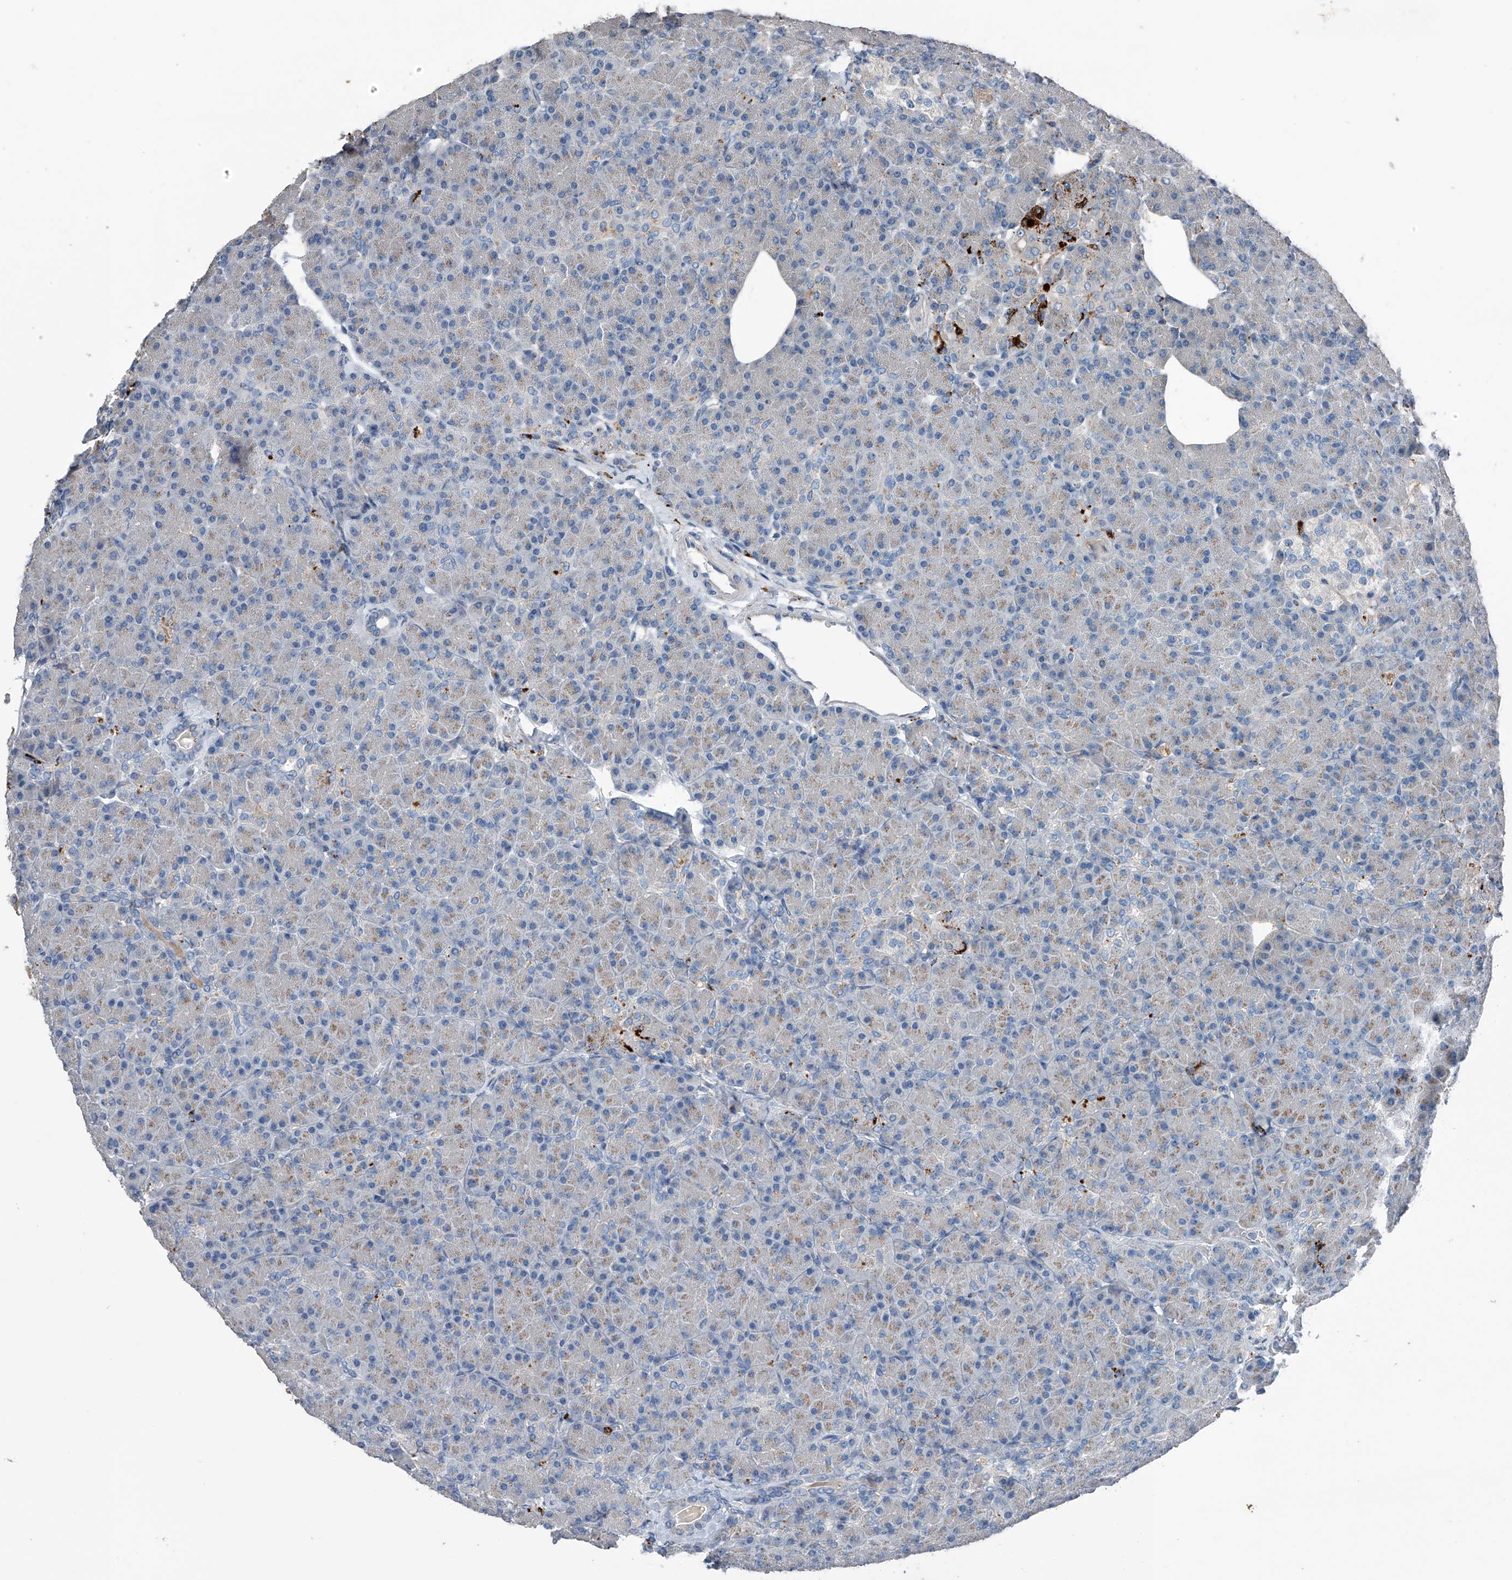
{"staining": {"intensity": "weak", "quantity": "25%-75%", "location": "cytoplasmic/membranous"}, "tissue": "pancreas", "cell_type": "Exocrine glandular cells", "image_type": "normal", "snomed": [{"axis": "morphology", "description": "Normal tissue, NOS"}, {"axis": "topography", "description": "Pancreas"}], "caption": "Pancreas was stained to show a protein in brown. There is low levels of weak cytoplasmic/membranous staining in about 25%-75% of exocrine glandular cells. The protein of interest is shown in brown color, while the nuclei are stained blue.", "gene": "ZNF772", "patient": {"sex": "female", "age": 43}}